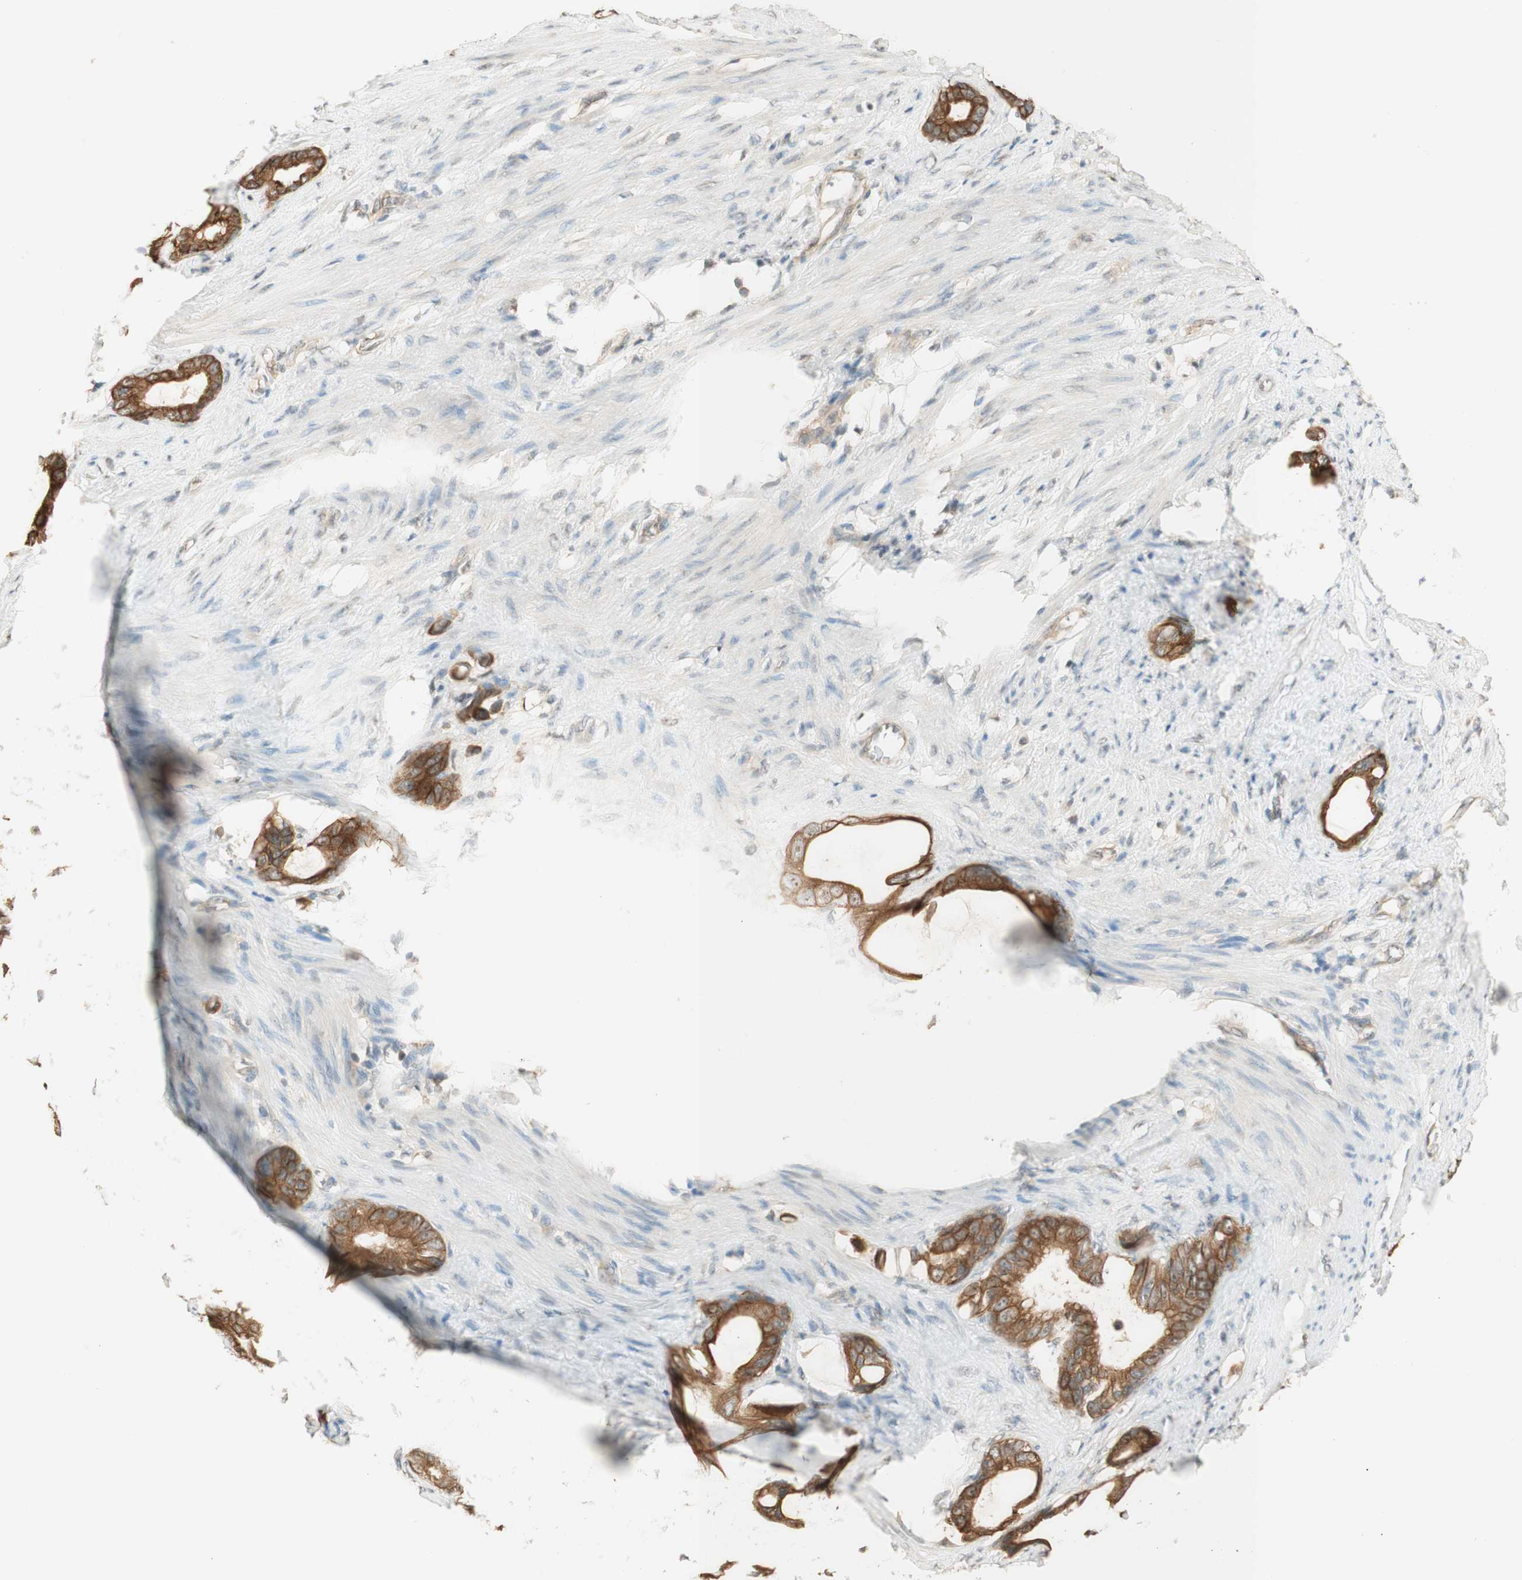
{"staining": {"intensity": "moderate", "quantity": ">75%", "location": "cytoplasmic/membranous"}, "tissue": "stomach cancer", "cell_type": "Tumor cells", "image_type": "cancer", "snomed": [{"axis": "morphology", "description": "Adenocarcinoma, NOS"}, {"axis": "topography", "description": "Stomach"}], "caption": "This micrograph exhibits adenocarcinoma (stomach) stained with IHC to label a protein in brown. The cytoplasmic/membranous of tumor cells show moderate positivity for the protein. Nuclei are counter-stained blue.", "gene": "SPINT2", "patient": {"sex": "female", "age": 75}}